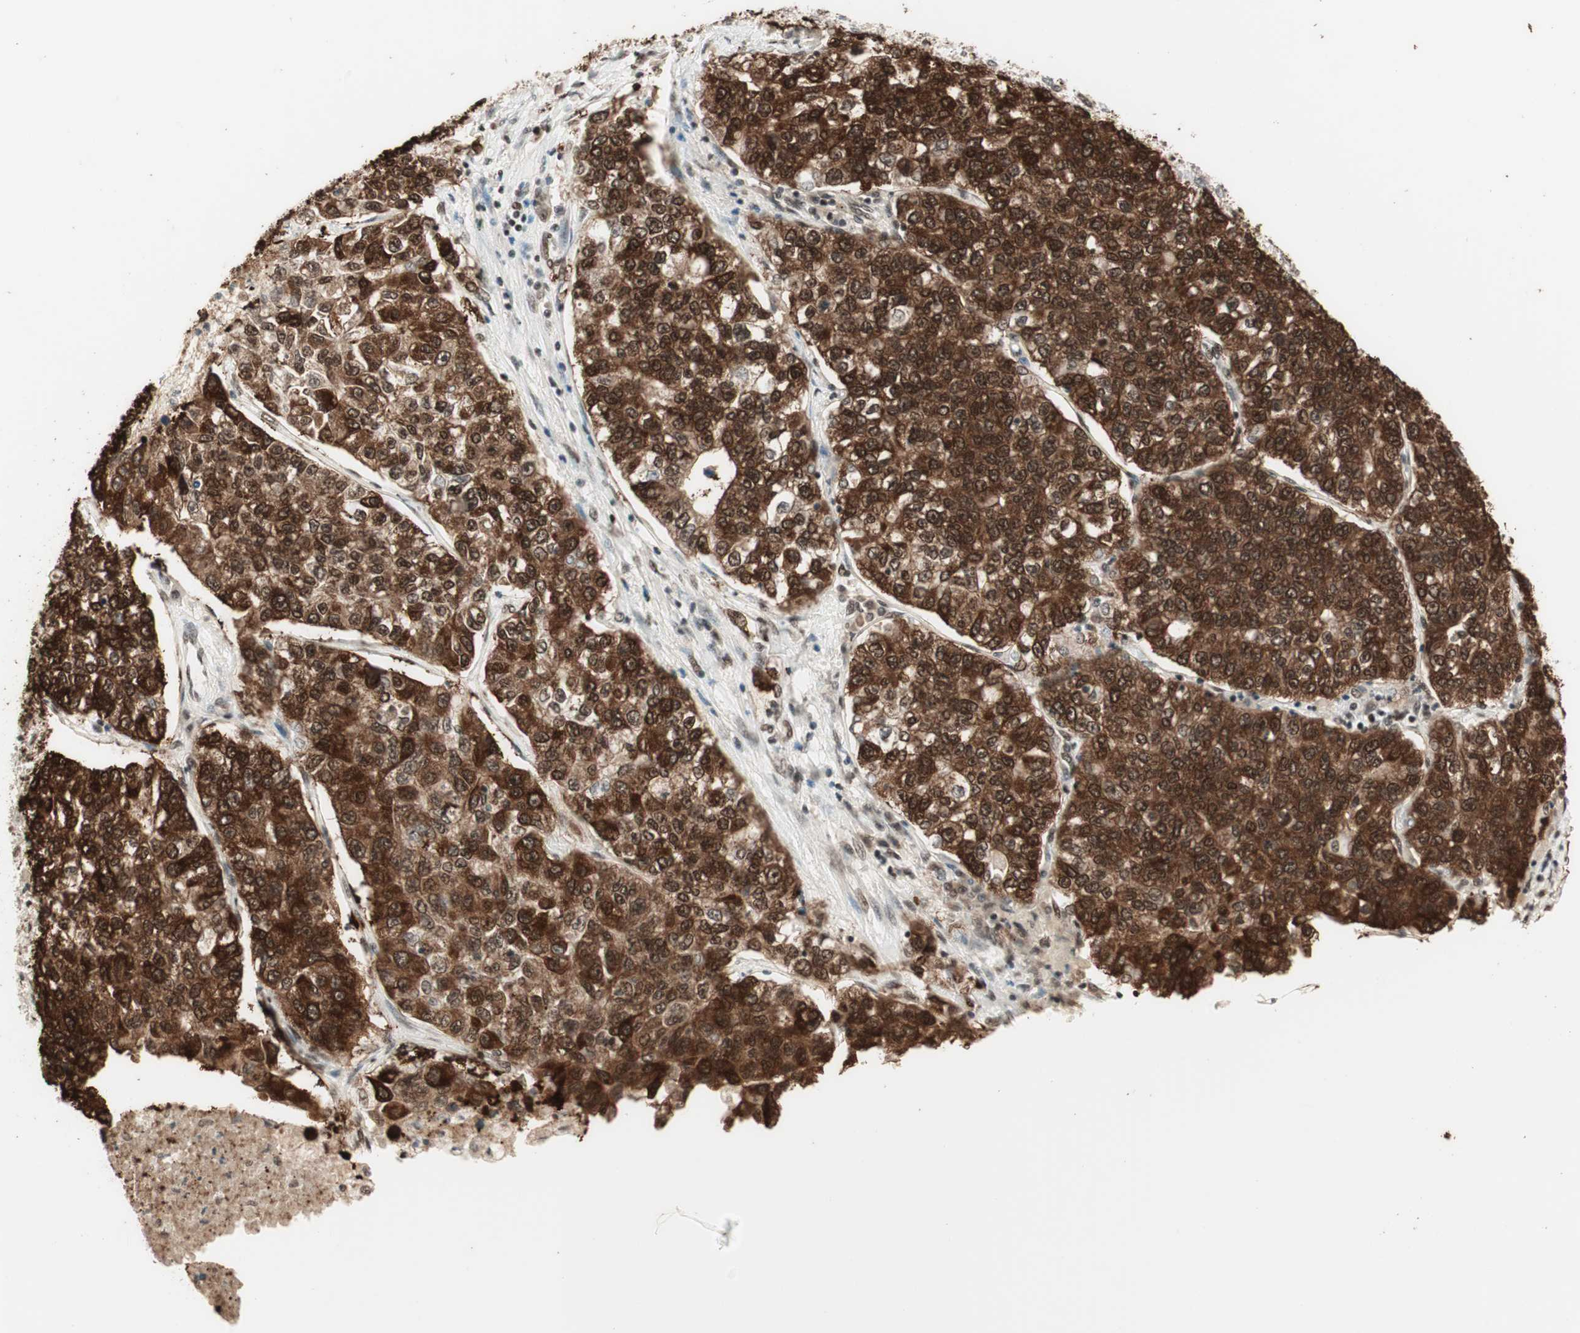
{"staining": {"intensity": "strong", "quantity": ">75%", "location": "cytoplasmic/membranous,nuclear"}, "tissue": "lung cancer", "cell_type": "Tumor cells", "image_type": "cancer", "snomed": [{"axis": "morphology", "description": "Adenocarcinoma, NOS"}, {"axis": "topography", "description": "Lung"}], "caption": "Immunohistochemistry micrograph of adenocarcinoma (lung) stained for a protein (brown), which shows high levels of strong cytoplasmic/membranous and nuclear expression in approximately >75% of tumor cells.", "gene": "SMARCE1", "patient": {"sex": "male", "age": 49}}